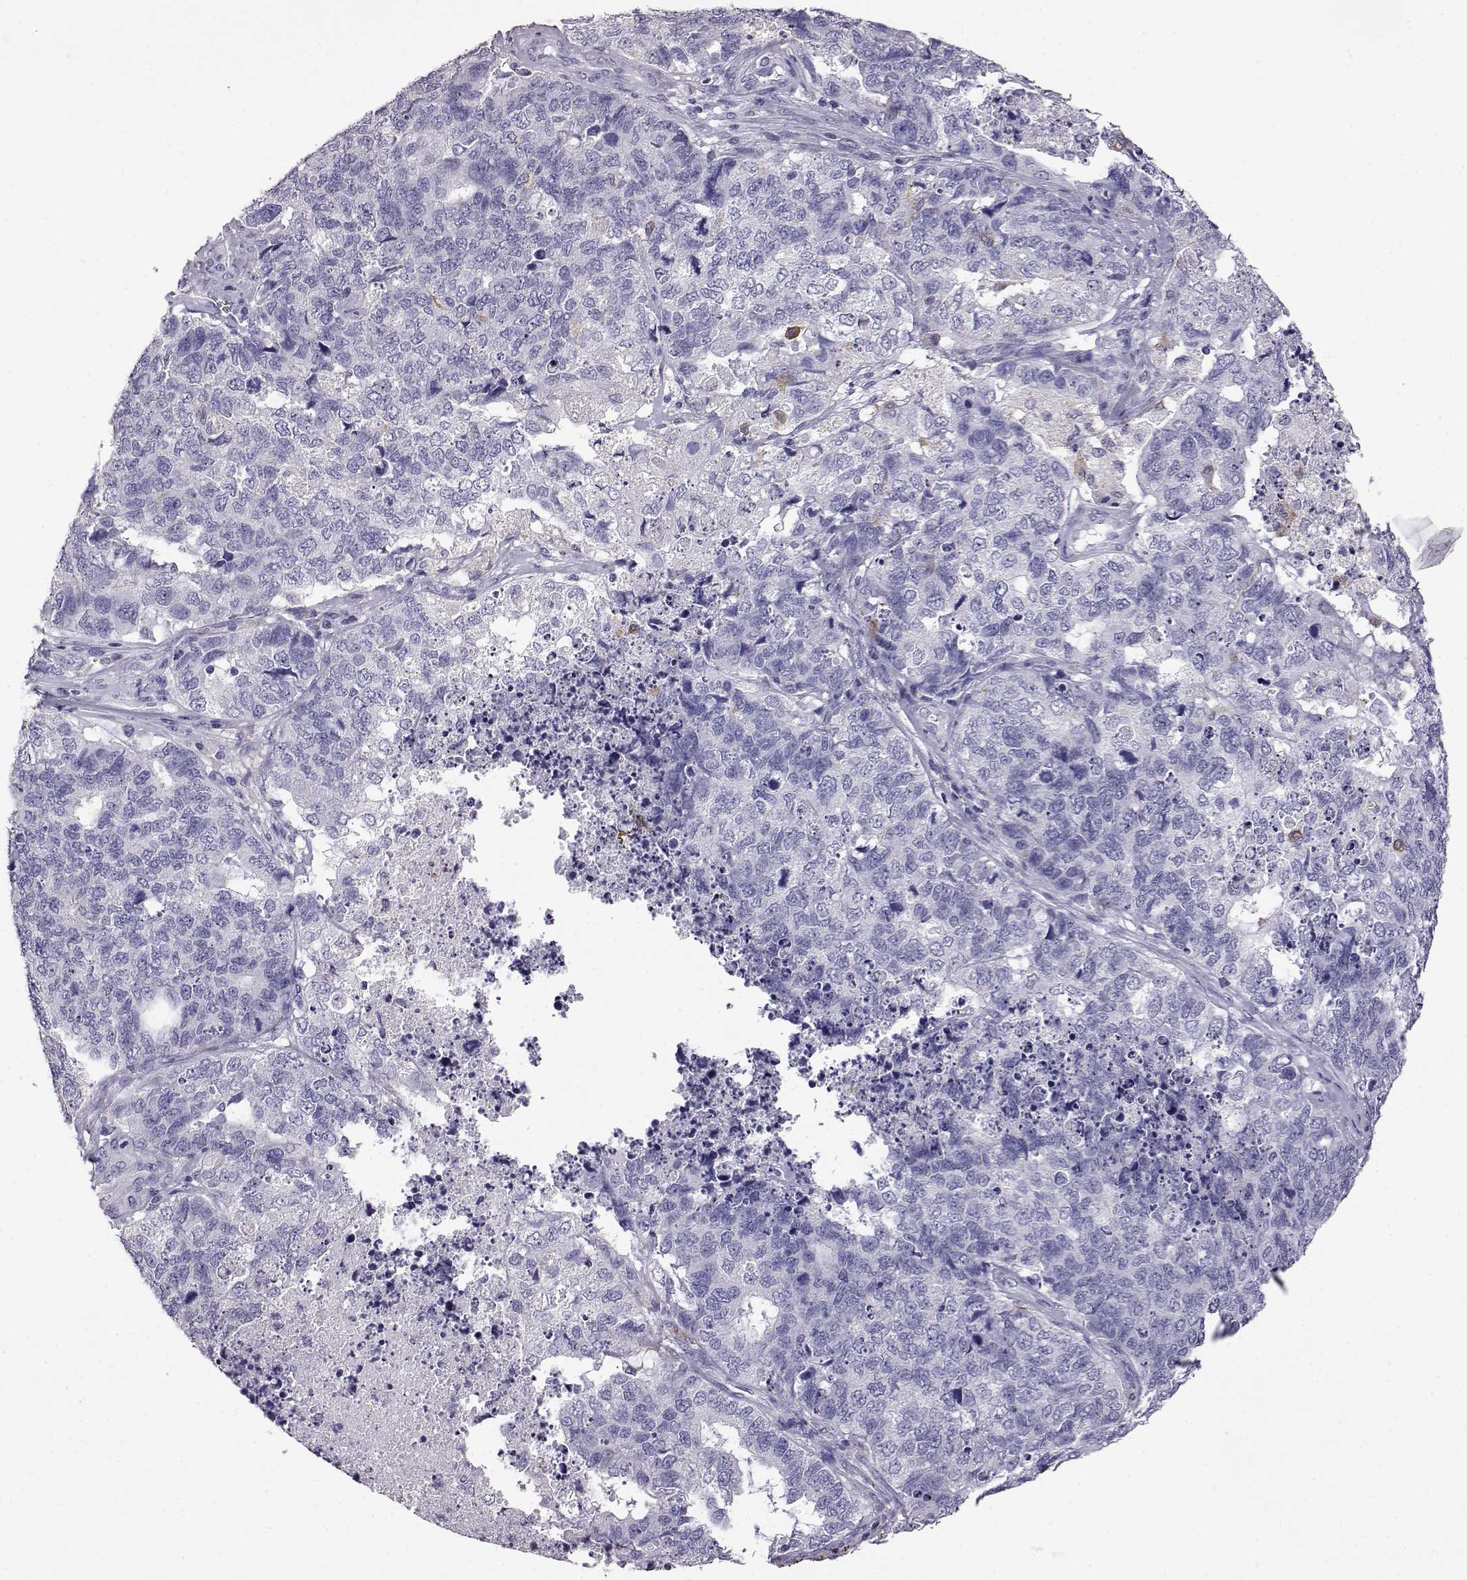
{"staining": {"intensity": "negative", "quantity": "none", "location": "none"}, "tissue": "cervical cancer", "cell_type": "Tumor cells", "image_type": "cancer", "snomed": [{"axis": "morphology", "description": "Squamous cell carcinoma, NOS"}, {"axis": "topography", "description": "Cervix"}], "caption": "Immunohistochemical staining of human cervical squamous cell carcinoma shows no significant staining in tumor cells. (Immunohistochemistry (ihc), brightfield microscopy, high magnification).", "gene": "AKR1B1", "patient": {"sex": "female", "age": 63}}